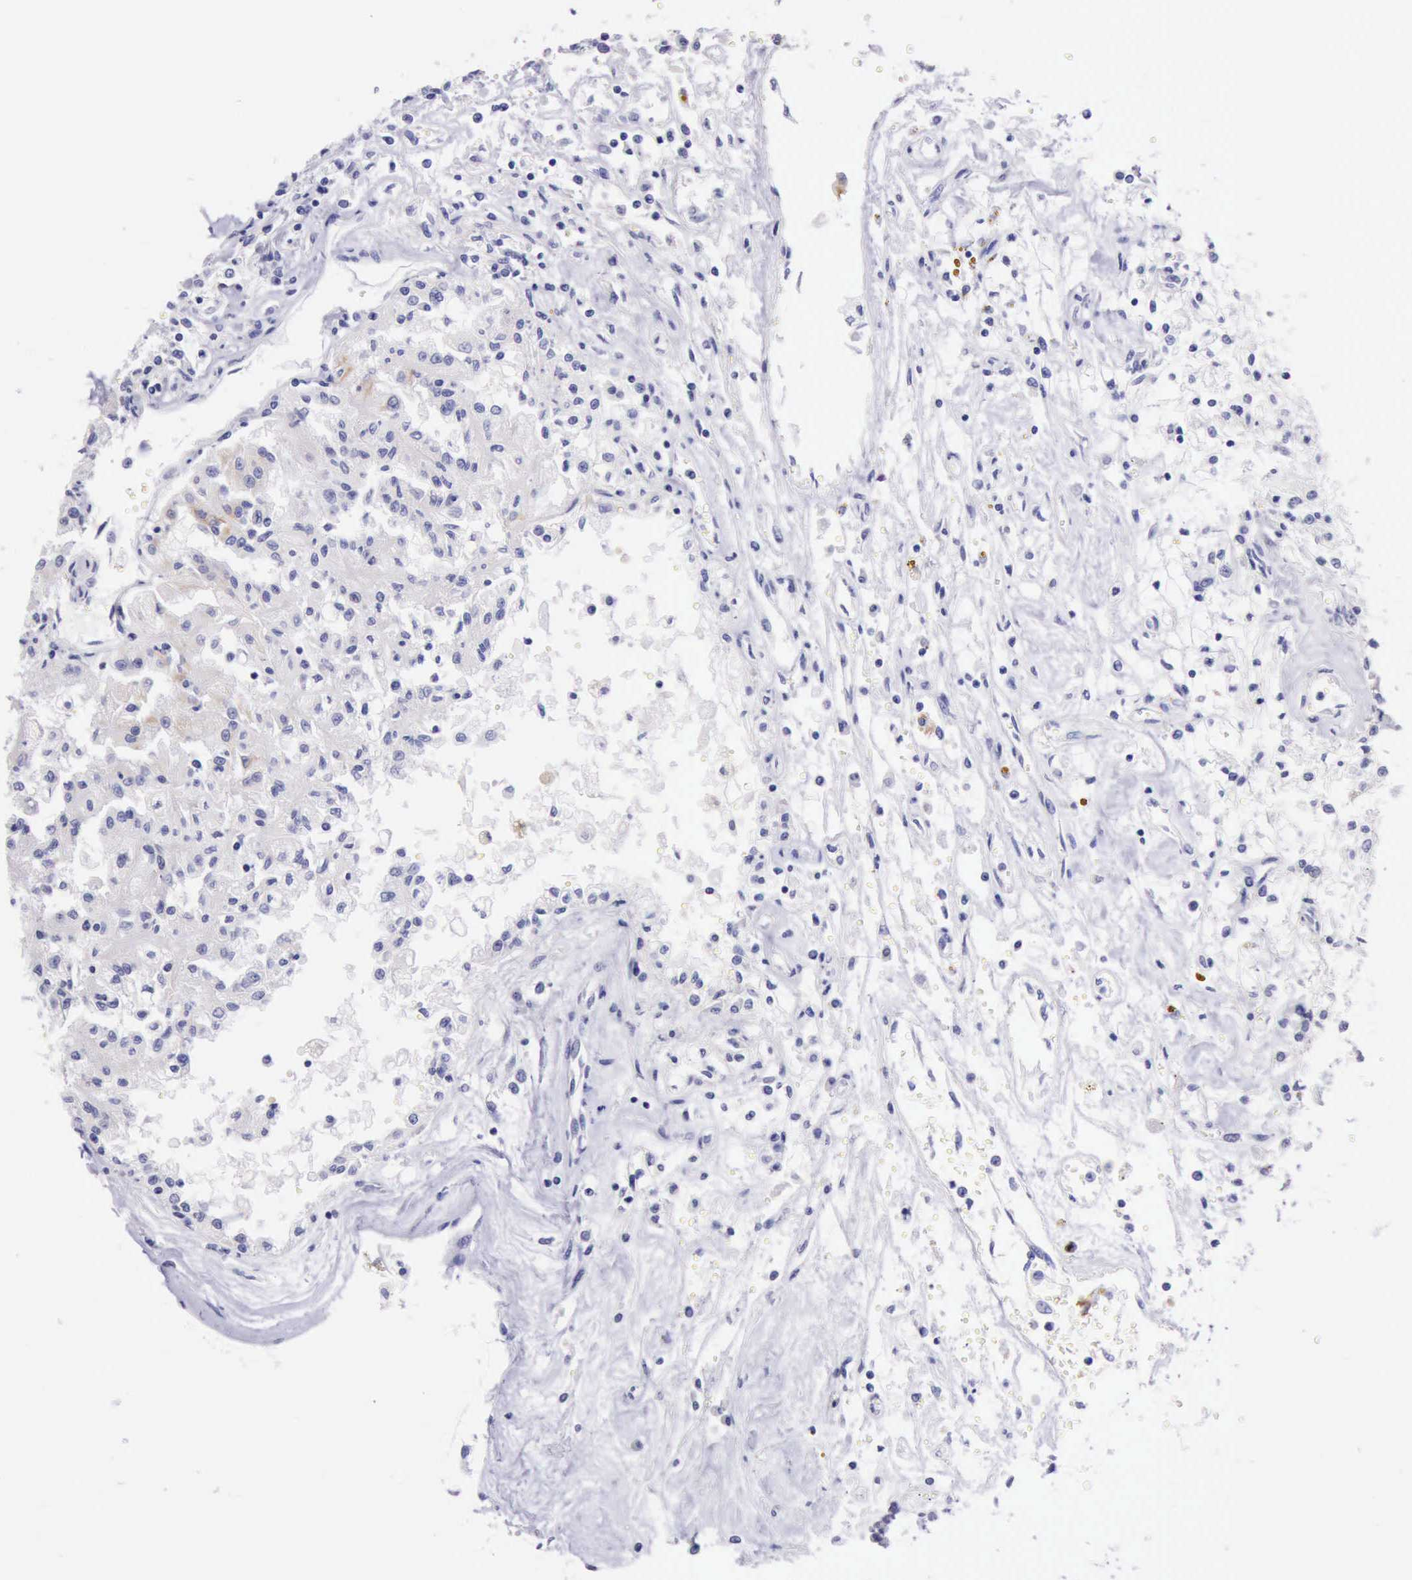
{"staining": {"intensity": "weak", "quantity": "<25%", "location": "cytoplasmic/membranous"}, "tissue": "renal cancer", "cell_type": "Tumor cells", "image_type": "cancer", "snomed": [{"axis": "morphology", "description": "Adenocarcinoma, NOS"}, {"axis": "topography", "description": "Kidney"}], "caption": "Adenocarcinoma (renal) stained for a protein using immunohistochemistry (IHC) demonstrates no expression tumor cells.", "gene": "KRT8", "patient": {"sex": "male", "age": 78}}